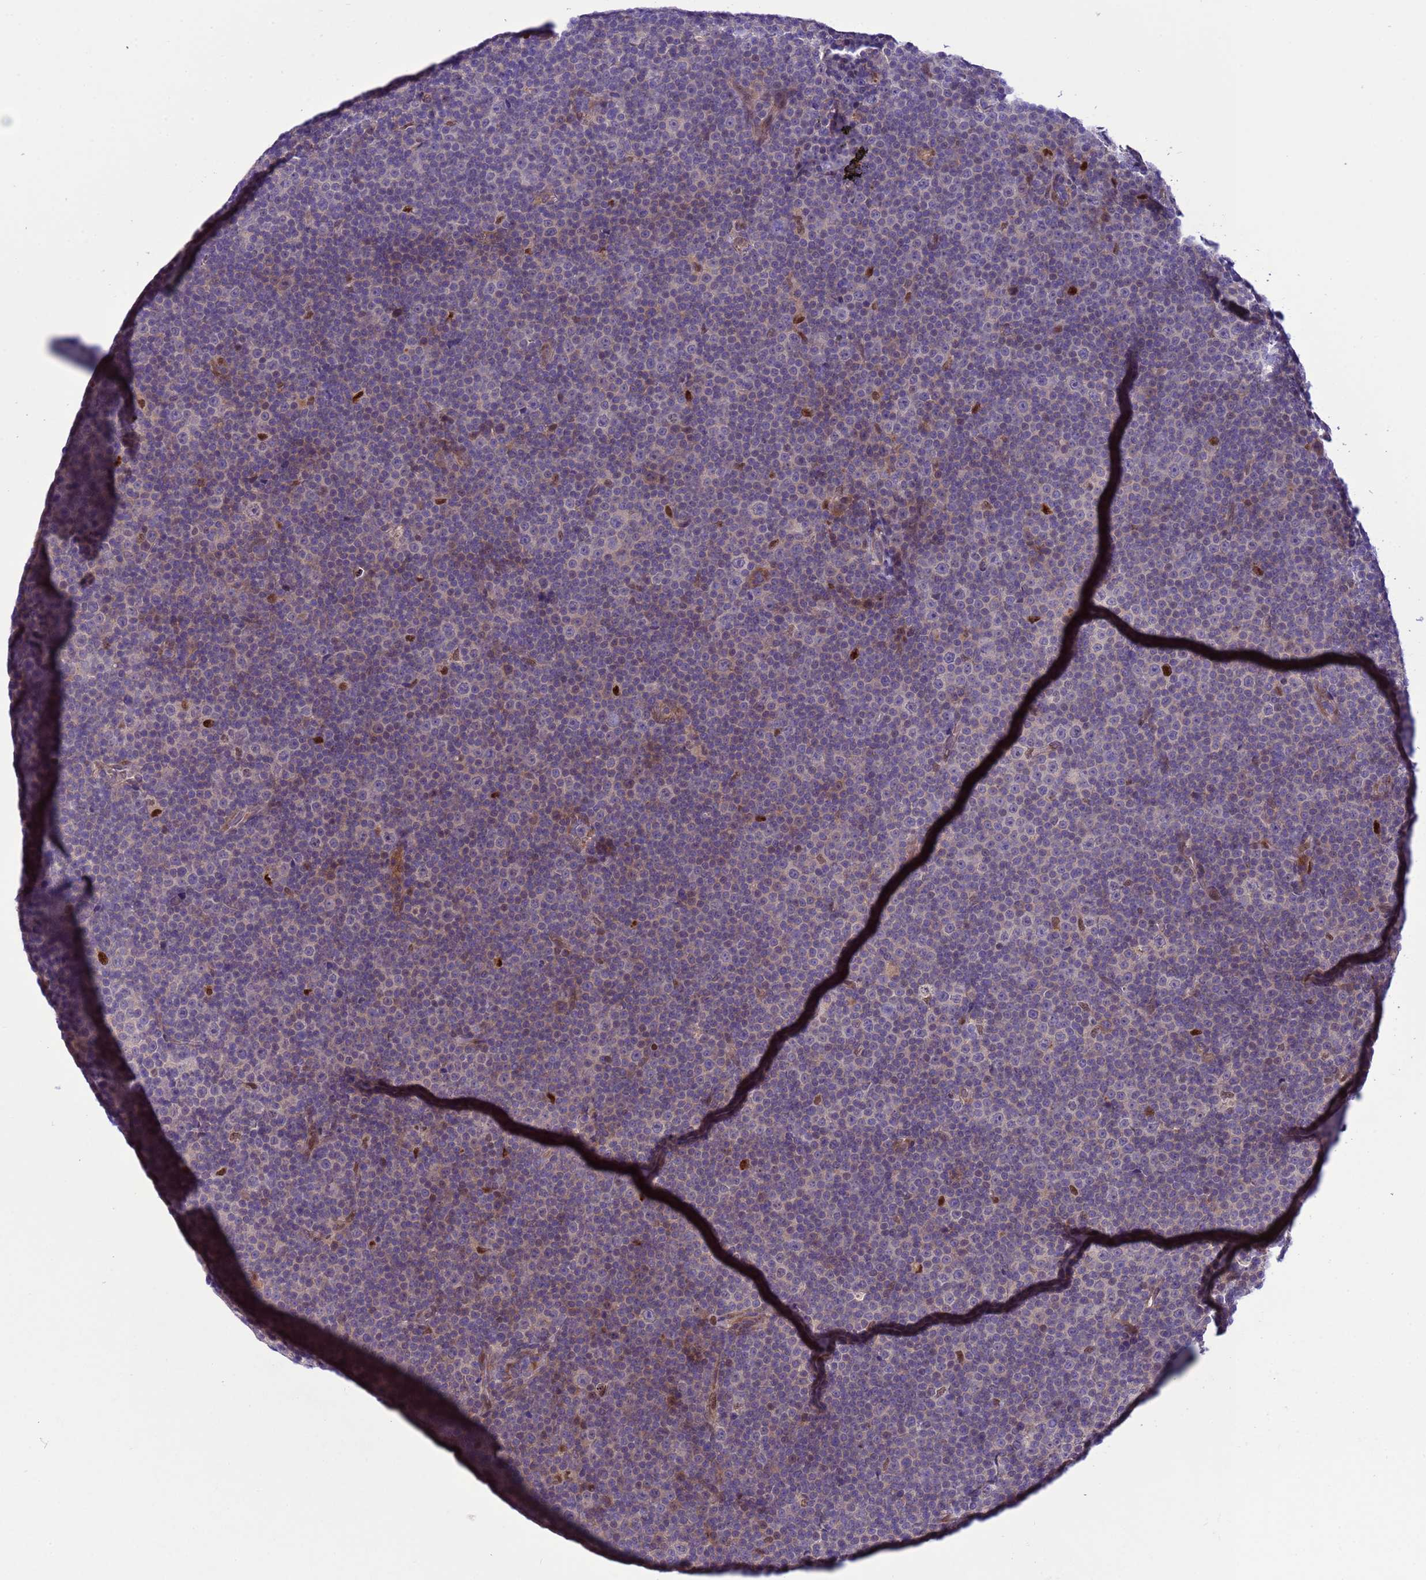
{"staining": {"intensity": "weak", "quantity": "<25%", "location": "nuclear"}, "tissue": "lymphoma", "cell_type": "Tumor cells", "image_type": "cancer", "snomed": [{"axis": "morphology", "description": "Malignant lymphoma, non-Hodgkin's type, Low grade"}, {"axis": "topography", "description": "Lymph node"}], "caption": "This is an immunohistochemistry (IHC) micrograph of lymphoma. There is no expression in tumor cells.", "gene": "RASD1", "patient": {"sex": "female", "age": 67}}